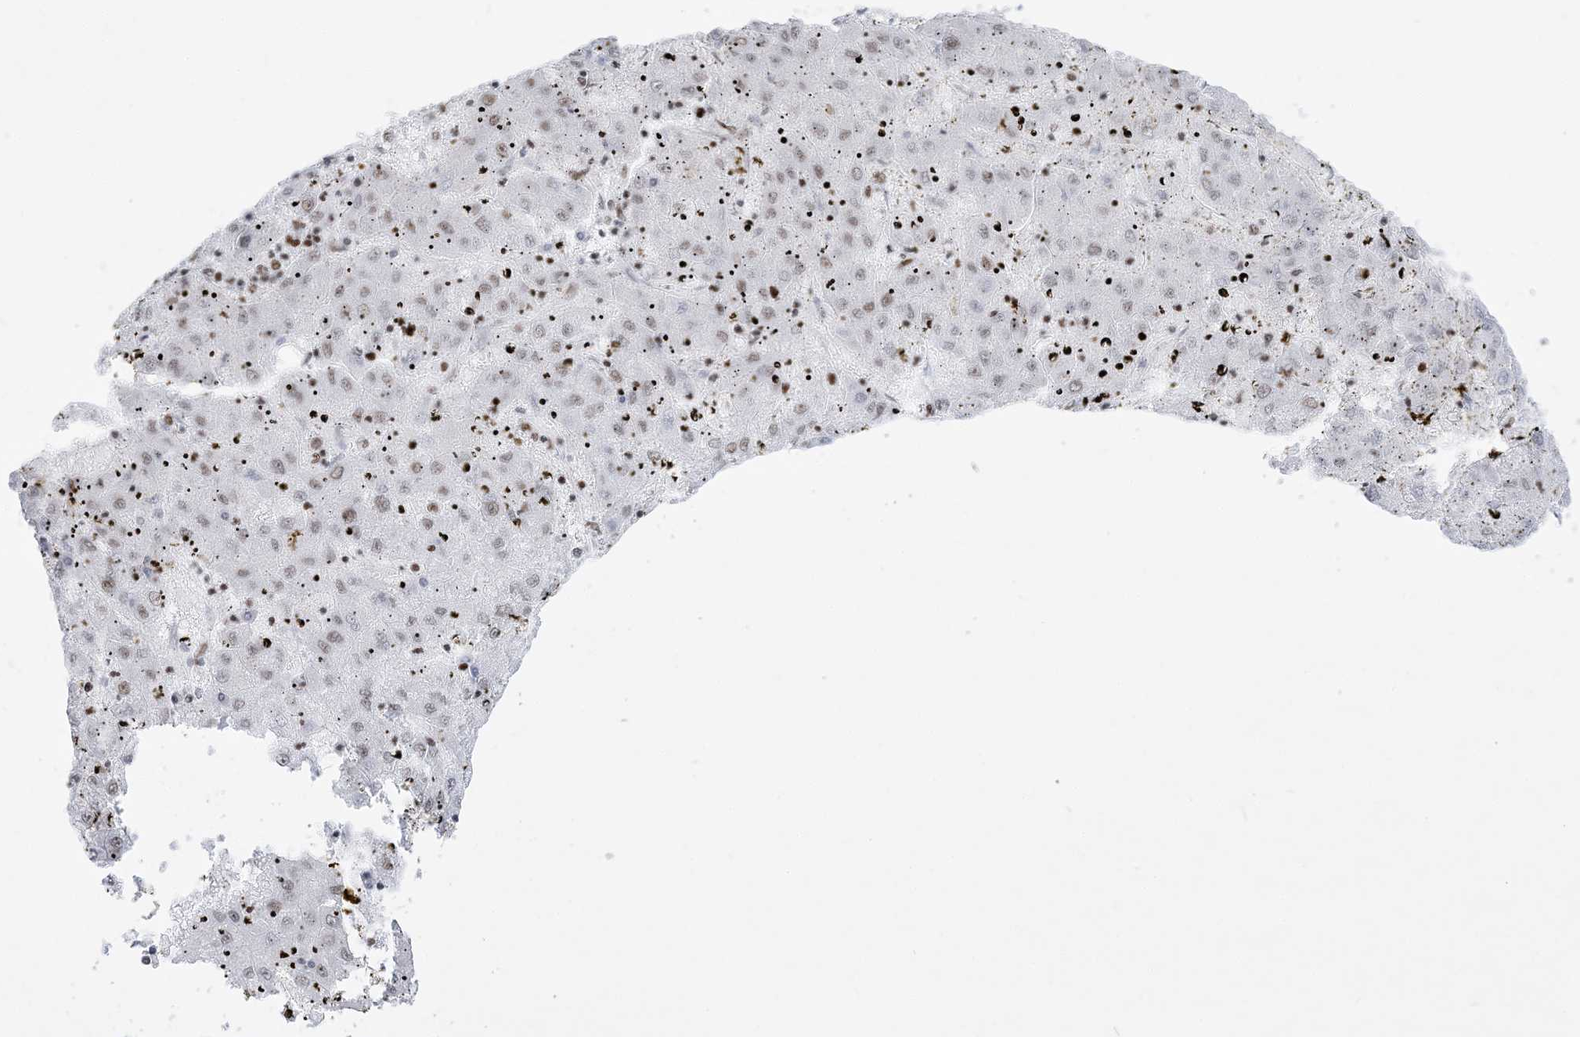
{"staining": {"intensity": "moderate", "quantity": ">75%", "location": "nuclear"}, "tissue": "liver cancer", "cell_type": "Tumor cells", "image_type": "cancer", "snomed": [{"axis": "morphology", "description": "Carcinoma, Hepatocellular, NOS"}, {"axis": "topography", "description": "Liver"}], "caption": "Immunohistochemistry photomicrograph of hepatocellular carcinoma (liver) stained for a protein (brown), which reveals medium levels of moderate nuclear positivity in approximately >75% of tumor cells.", "gene": "DDX21", "patient": {"sex": "male", "age": 72}}